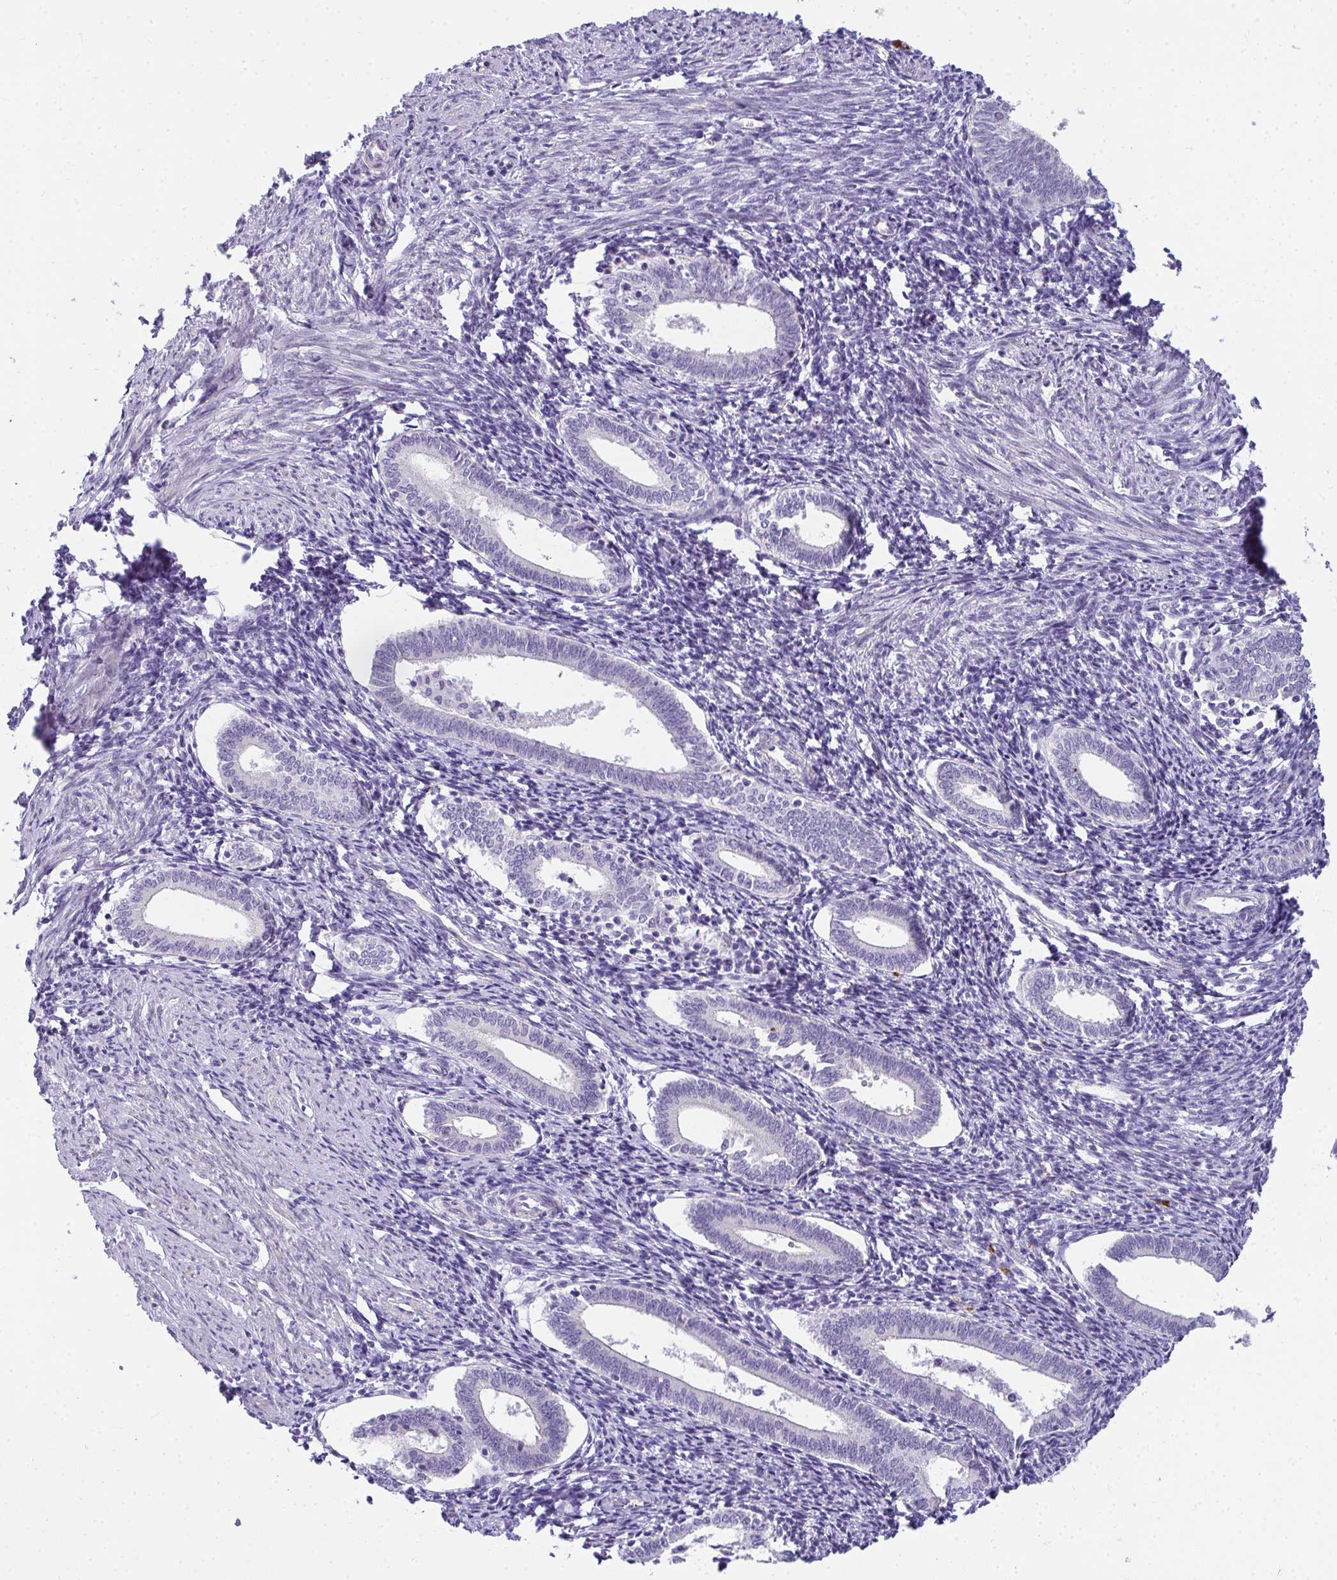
{"staining": {"intensity": "negative", "quantity": "none", "location": "none"}, "tissue": "endometrium", "cell_type": "Cells in endometrial stroma", "image_type": "normal", "snomed": [{"axis": "morphology", "description": "Normal tissue, NOS"}, {"axis": "topography", "description": "Endometrium"}], "caption": "IHC photomicrograph of benign endometrium stained for a protein (brown), which displays no positivity in cells in endometrial stroma.", "gene": "AK5", "patient": {"sex": "female", "age": 41}}